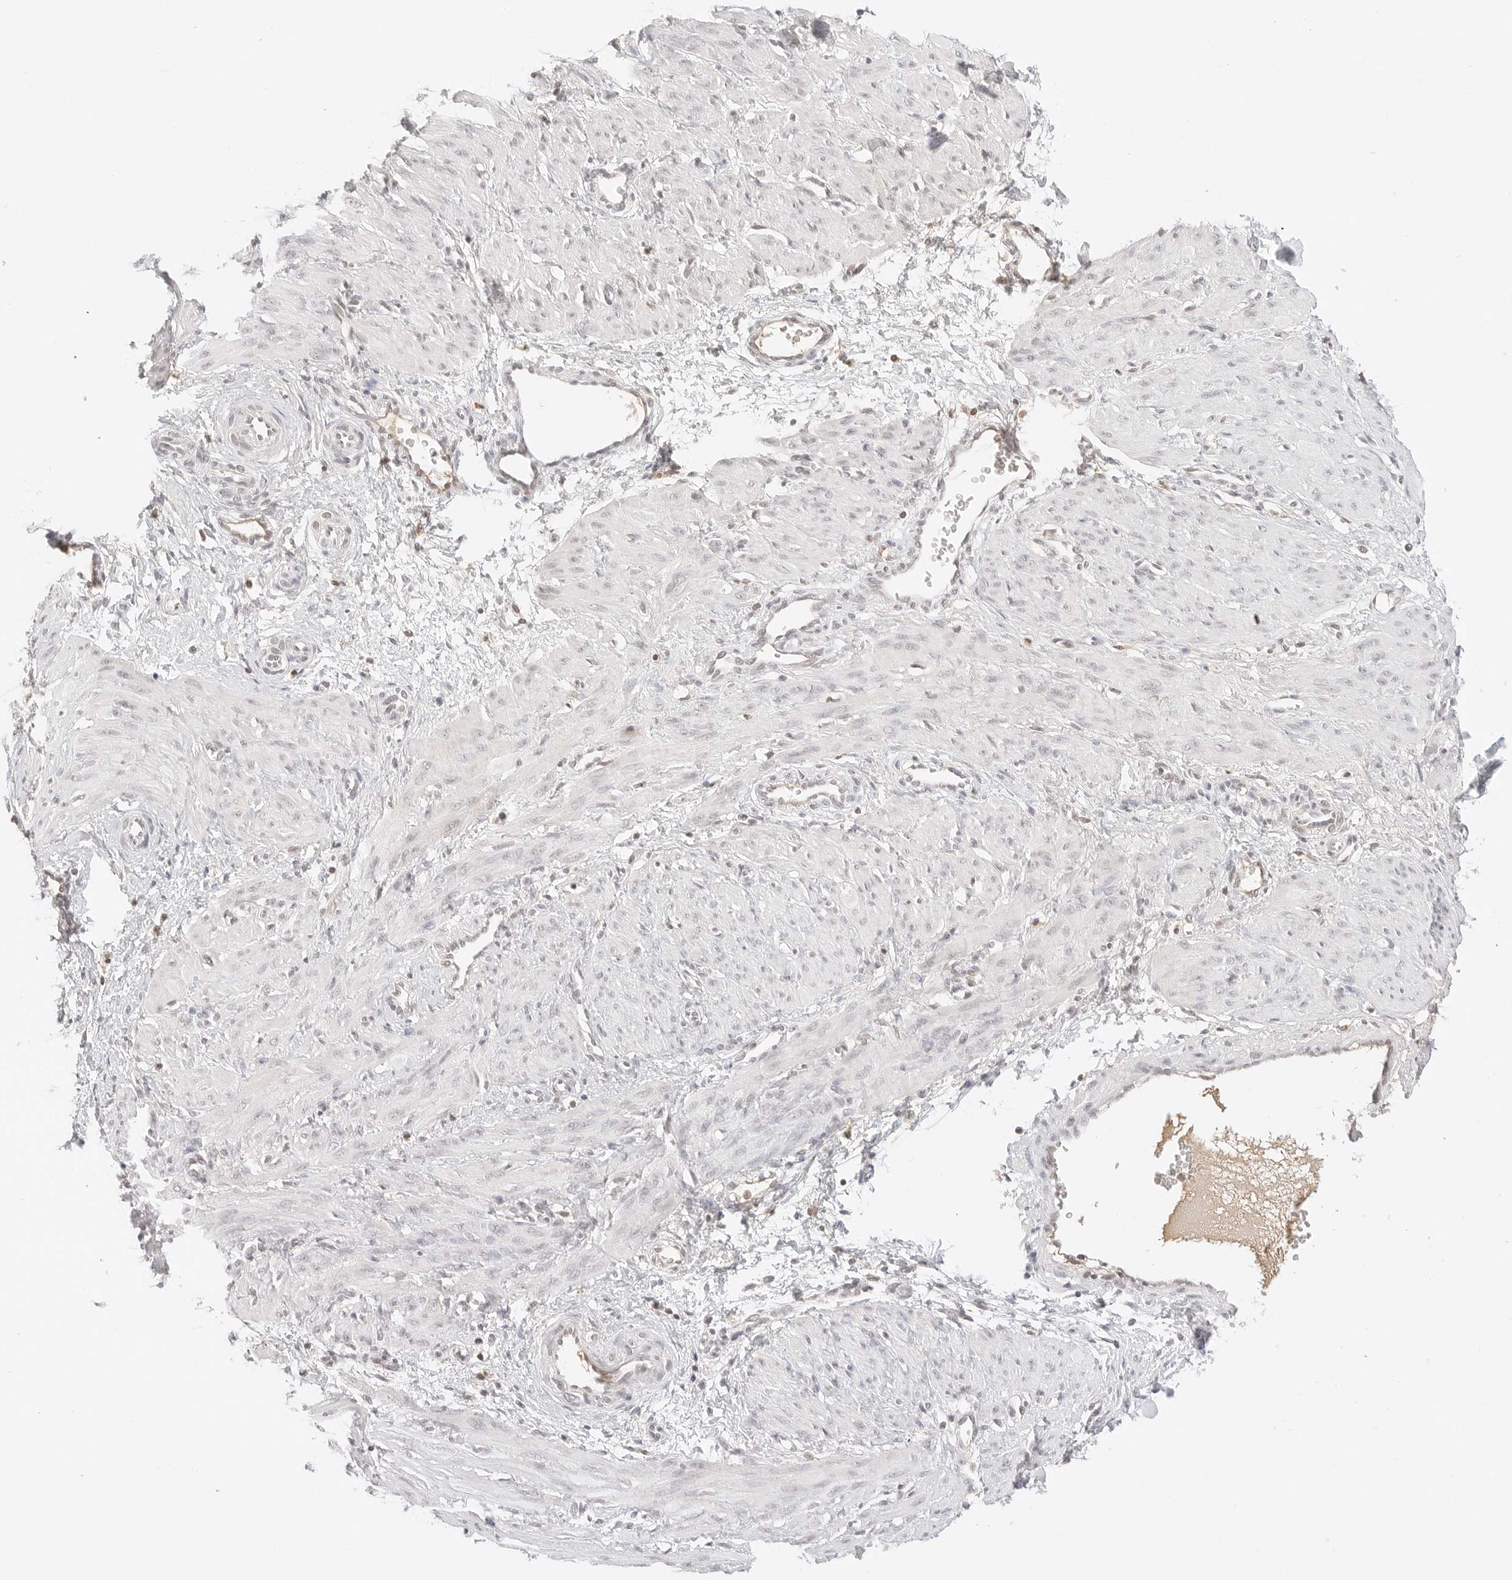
{"staining": {"intensity": "weak", "quantity": "25%-75%", "location": "nuclear"}, "tissue": "smooth muscle", "cell_type": "Smooth muscle cells", "image_type": "normal", "snomed": [{"axis": "morphology", "description": "Normal tissue, NOS"}, {"axis": "topography", "description": "Endometrium"}], "caption": "Immunohistochemistry of unremarkable human smooth muscle exhibits low levels of weak nuclear staining in approximately 25%-75% of smooth muscle cells.", "gene": "SEPTIN4", "patient": {"sex": "female", "age": 33}}